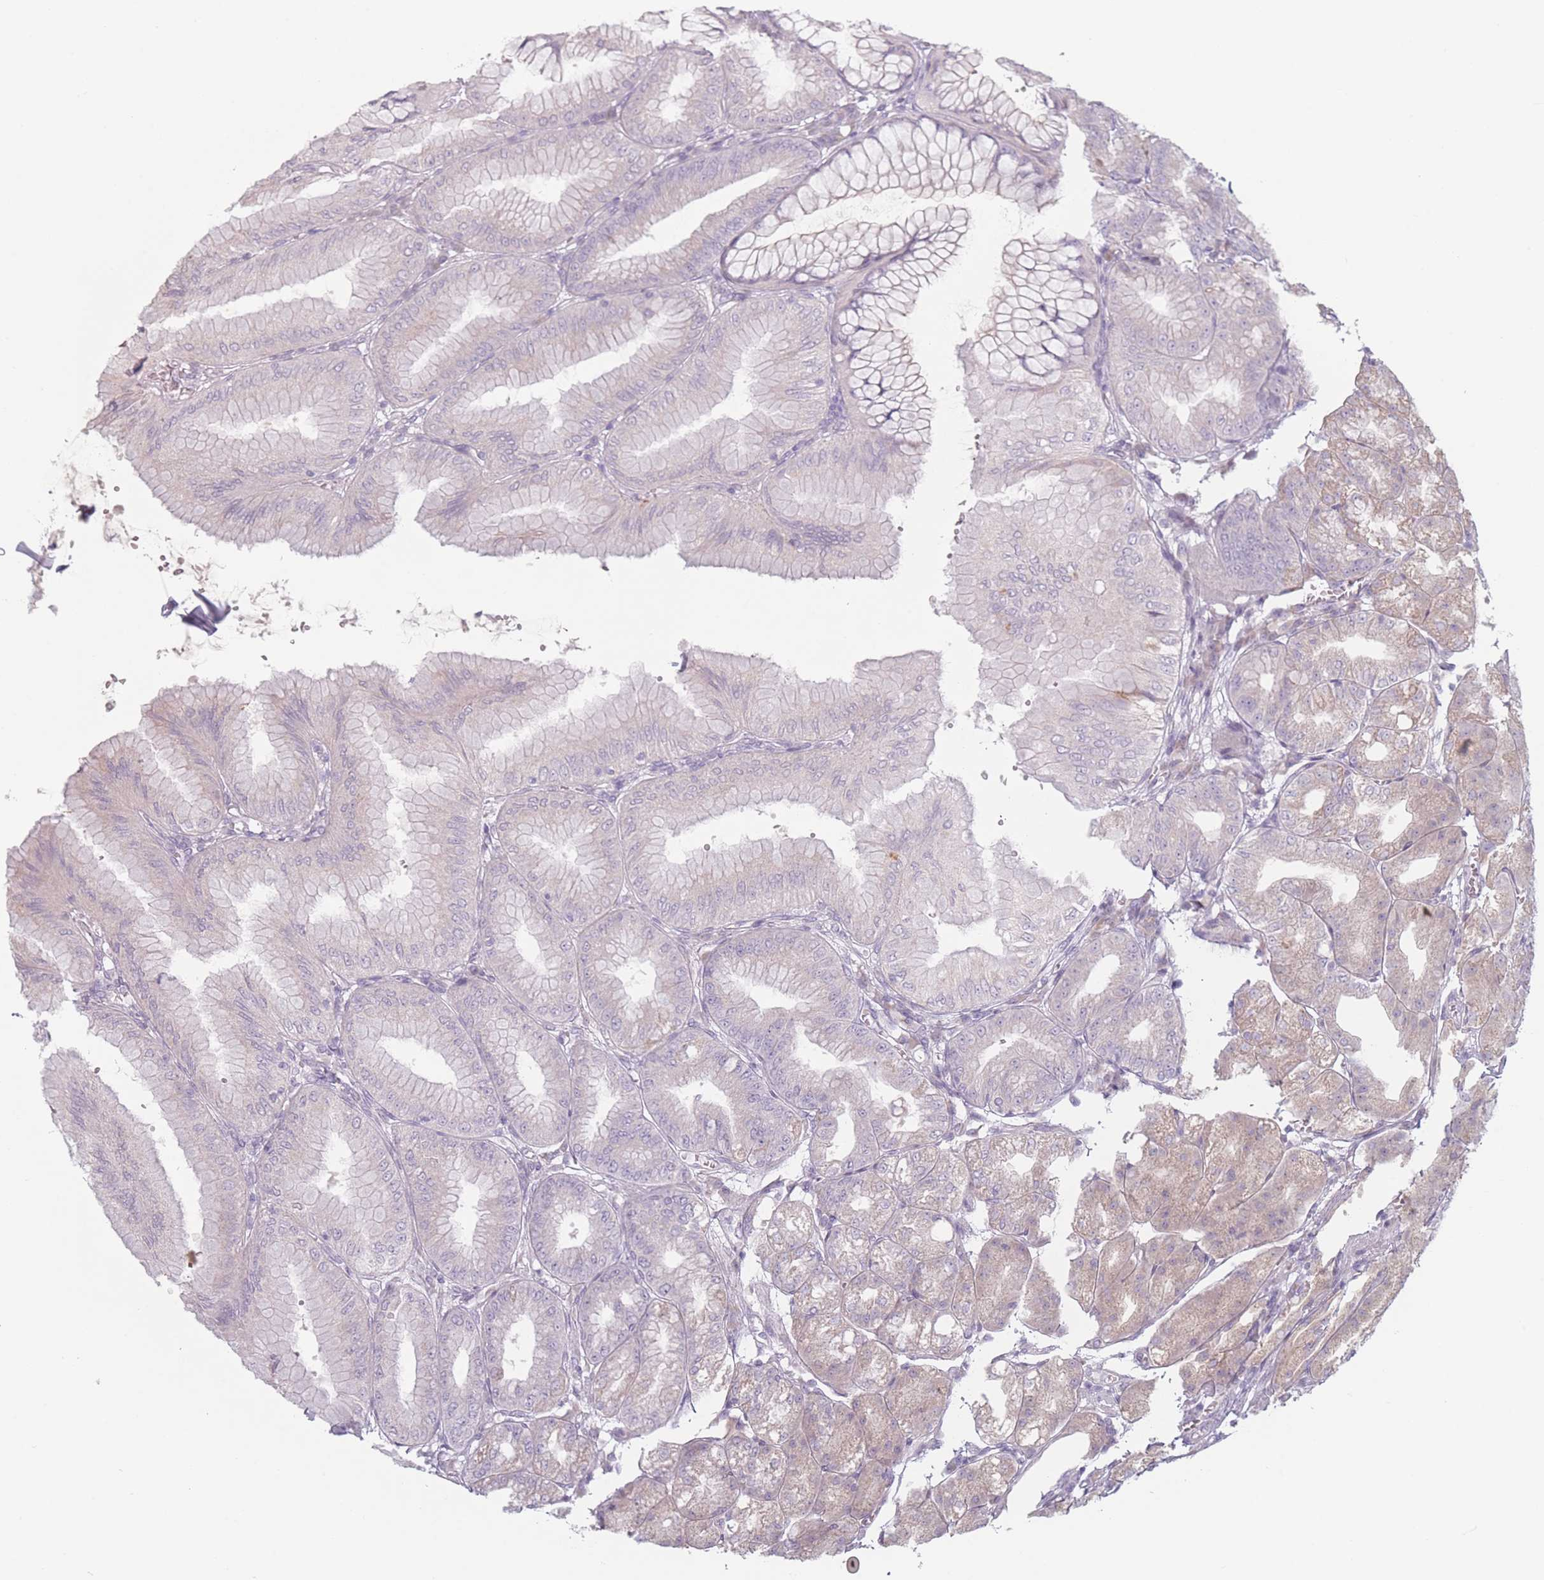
{"staining": {"intensity": "negative", "quantity": "none", "location": "none"}, "tissue": "stomach", "cell_type": "Glandular cells", "image_type": "normal", "snomed": [{"axis": "morphology", "description": "Normal tissue, NOS"}, {"axis": "topography", "description": "Stomach, lower"}], "caption": "High magnification brightfield microscopy of benign stomach stained with DAB (brown) and counterstained with hematoxylin (blue): glandular cells show no significant staining.", "gene": "RASL10B", "patient": {"sex": "male", "age": 71}}